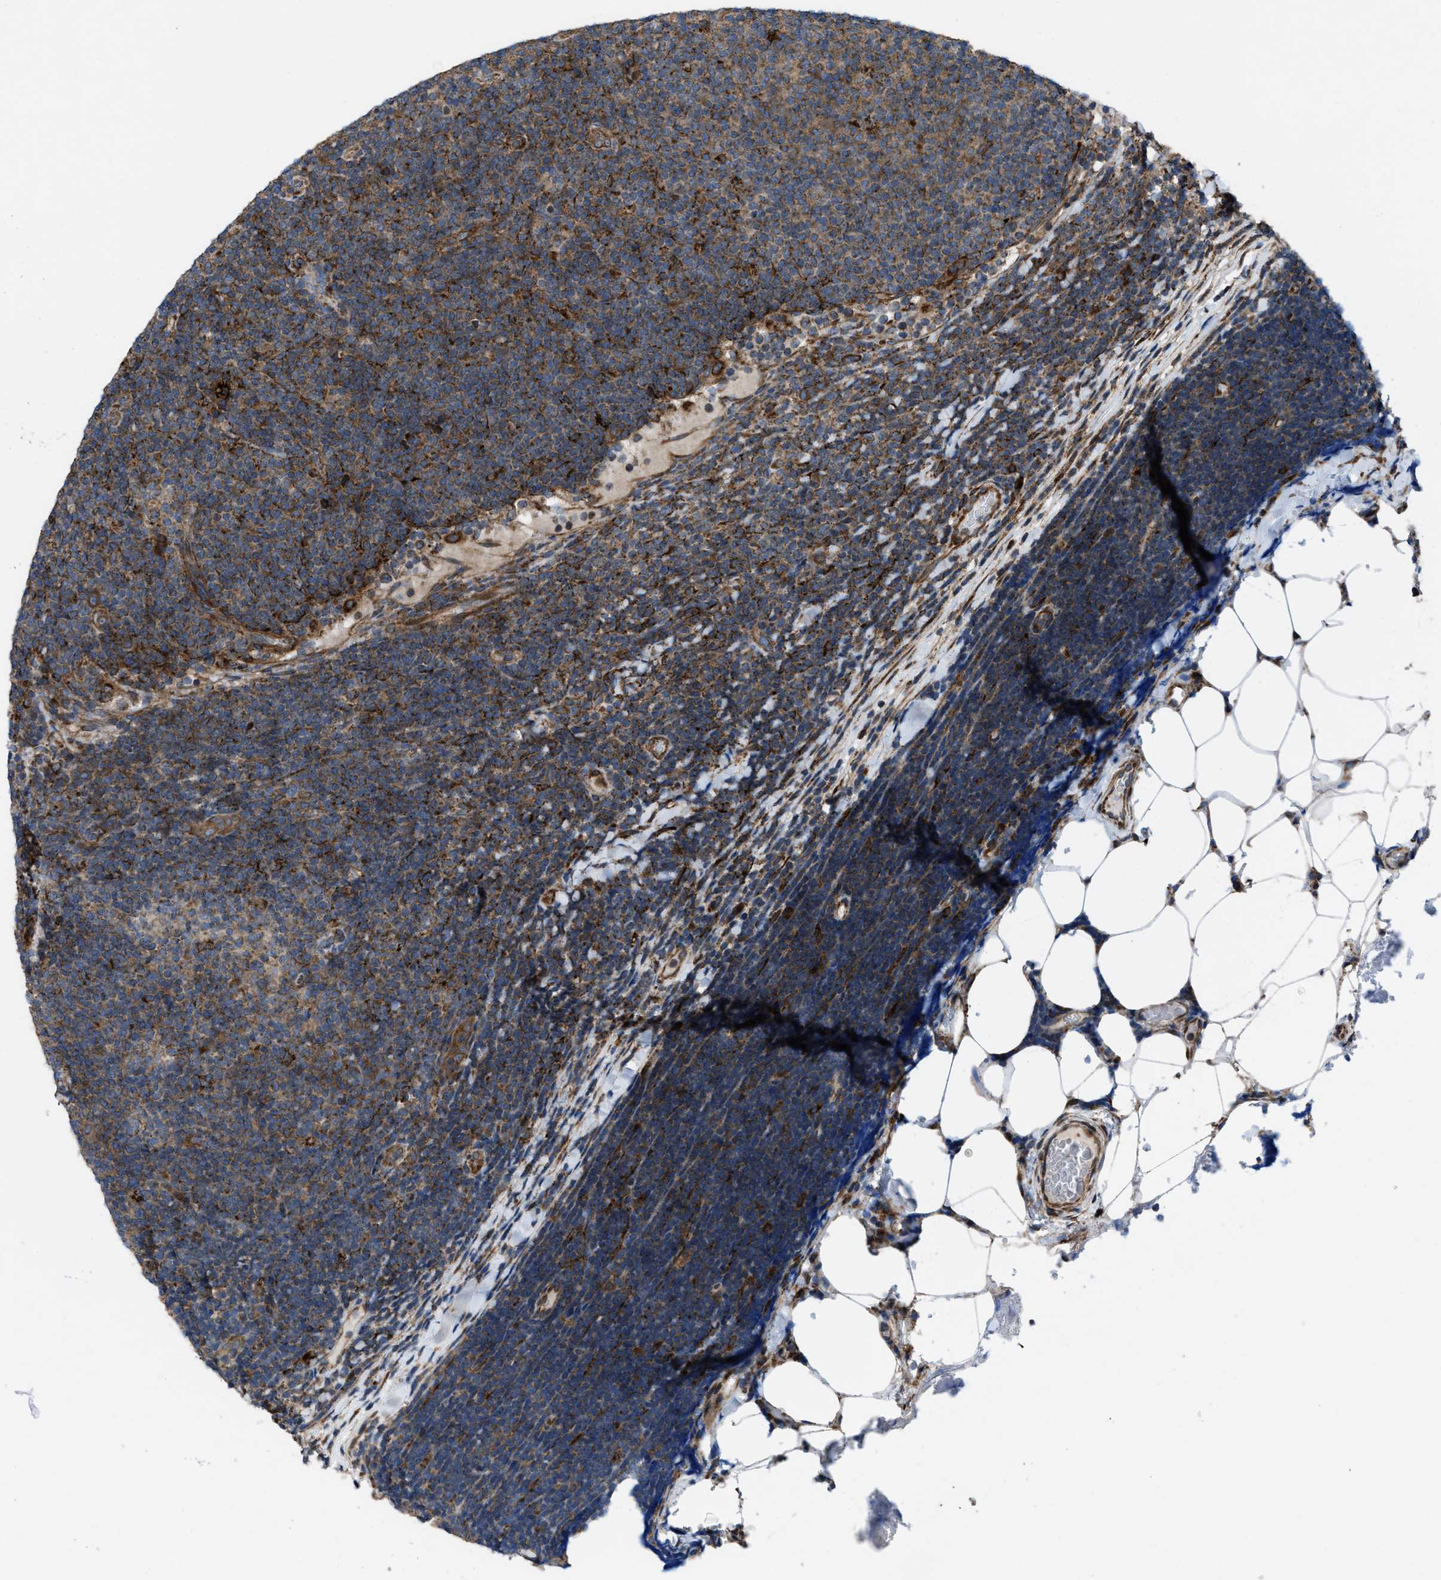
{"staining": {"intensity": "moderate", "quantity": ">75%", "location": "cytoplasmic/membranous"}, "tissue": "lymphoma", "cell_type": "Tumor cells", "image_type": "cancer", "snomed": [{"axis": "morphology", "description": "Malignant lymphoma, non-Hodgkin's type, Low grade"}, {"axis": "topography", "description": "Lymph node"}], "caption": "Malignant lymphoma, non-Hodgkin's type (low-grade) stained with DAB (3,3'-diaminobenzidine) immunohistochemistry exhibits medium levels of moderate cytoplasmic/membranous expression in about >75% of tumor cells. Using DAB (brown) and hematoxylin (blue) stains, captured at high magnification using brightfield microscopy.", "gene": "PER3", "patient": {"sex": "male", "age": 66}}